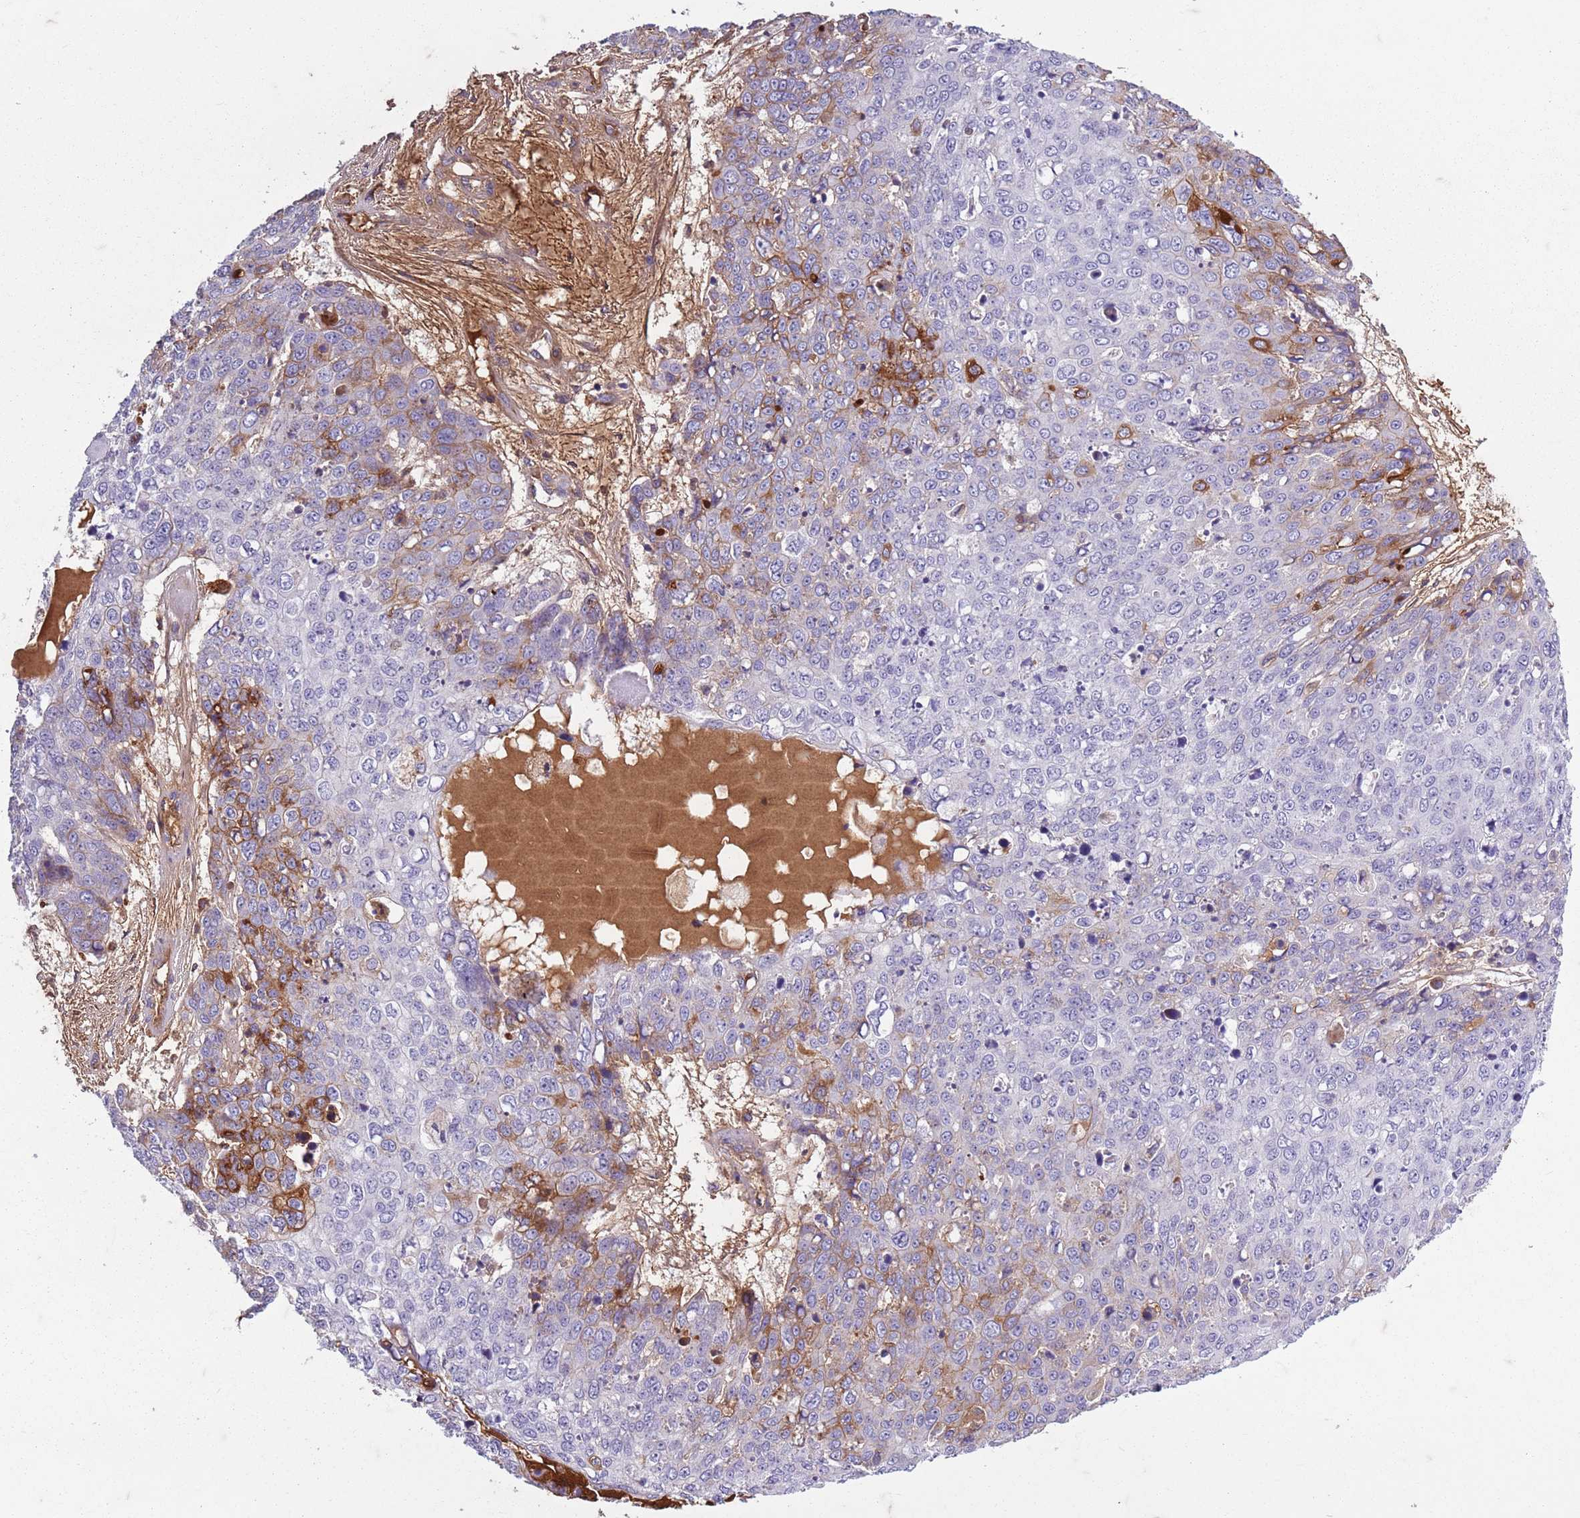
{"staining": {"intensity": "negative", "quantity": "none", "location": "none"}, "tissue": "skin cancer", "cell_type": "Tumor cells", "image_type": "cancer", "snomed": [{"axis": "morphology", "description": "Squamous cell carcinoma, NOS"}, {"axis": "topography", "description": "Skin"}], "caption": "IHC of skin squamous cell carcinoma exhibits no expression in tumor cells.", "gene": "TAS2R38", "patient": {"sex": "male", "age": 71}}